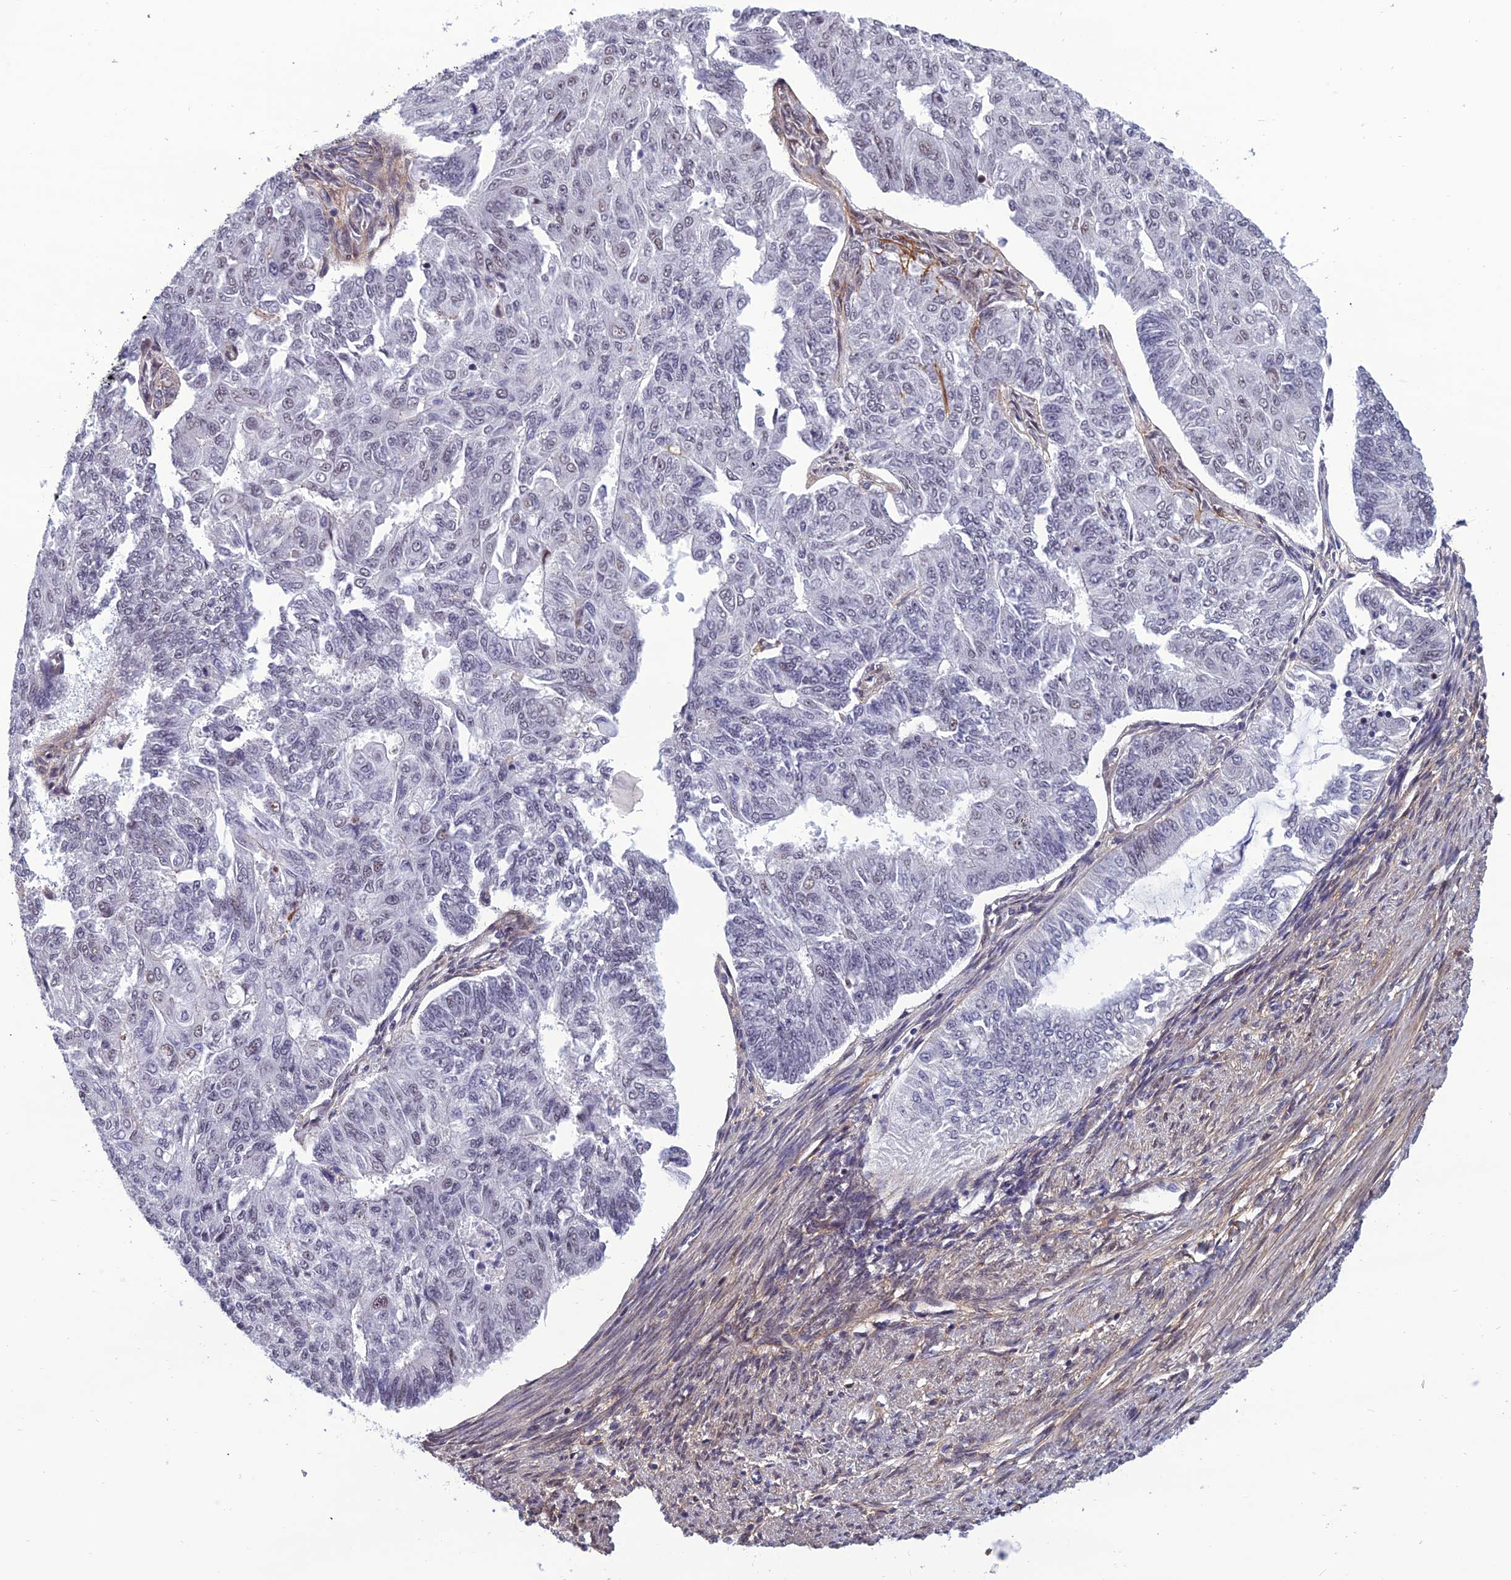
{"staining": {"intensity": "weak", "quantity": "<25%", "location": "nuclear"}, "tissue": "endometrial cancer", "cell_type": "Tumor cells", "image_type": "cancer", "snomed": [{"axis": "morphology", "description": "Adenocarcinoma, NOS"}, {"axis": "topography", "description": "Endometrium"}], "caption": "The photomicrograph shows no significant expression in tumor cells of adenocarcinoma (endometrial).", "gene": "RSRC1", "patient": {"sex": "female", "age": 32}}